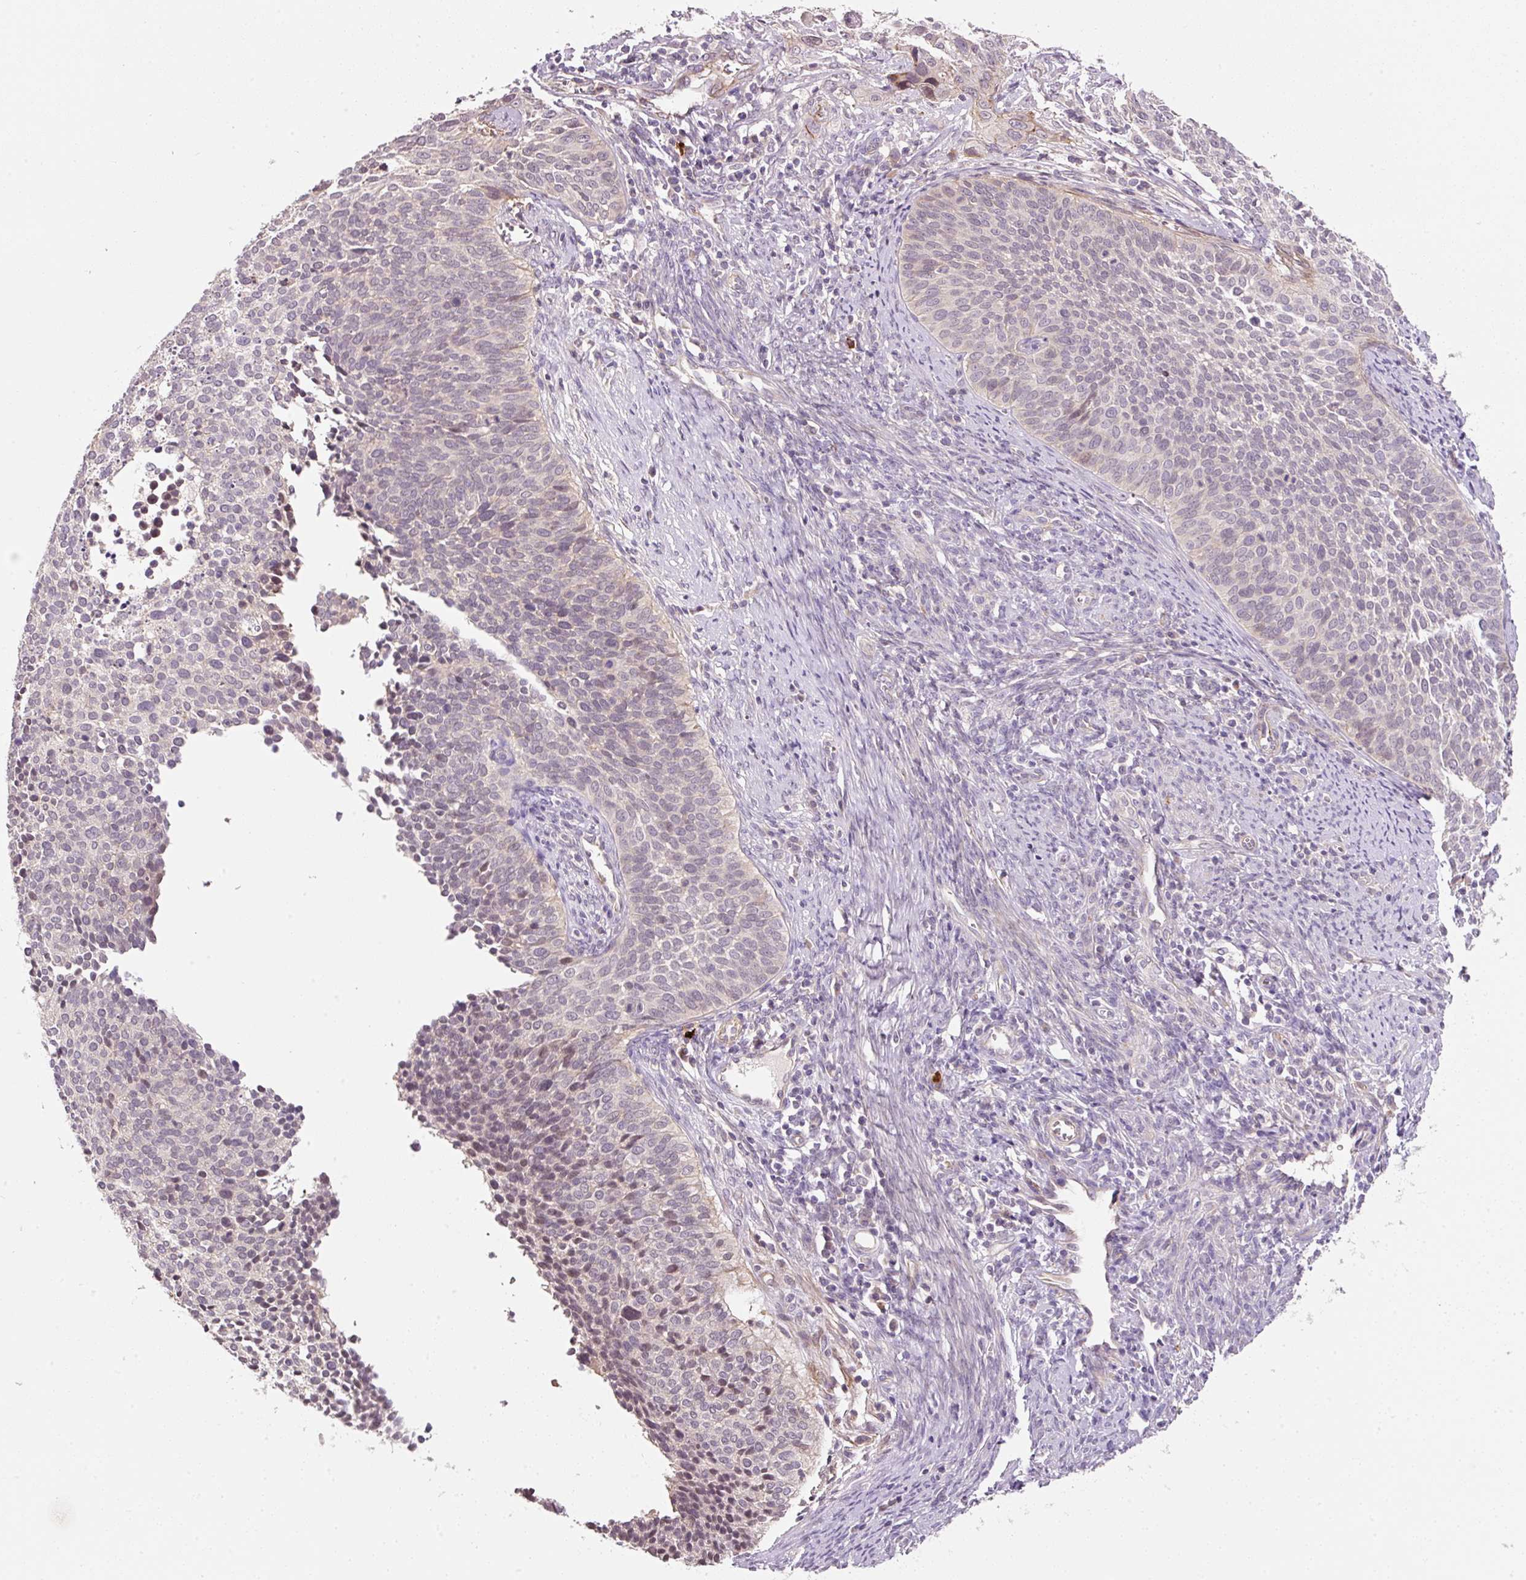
{"staining": {"intensity": "negative", "quantity": "none", "location": "none"}, "tissue": "cervical cancer", "cell_type": "Tumor cells", "image_type": "cancer", "snomed": [{"axis": "morphology", "description": "Squamous cell carcinoma, NOS"}, {"axis": "topography", "description": "Cervix"}], "caption": "Human cervical squamous cell carcinoma stained for a protein using immunohistochemistry reveals no positivity in tumor cells.", "gene": "TIRAP", "patient": {"sex": "female", "age": 34}}